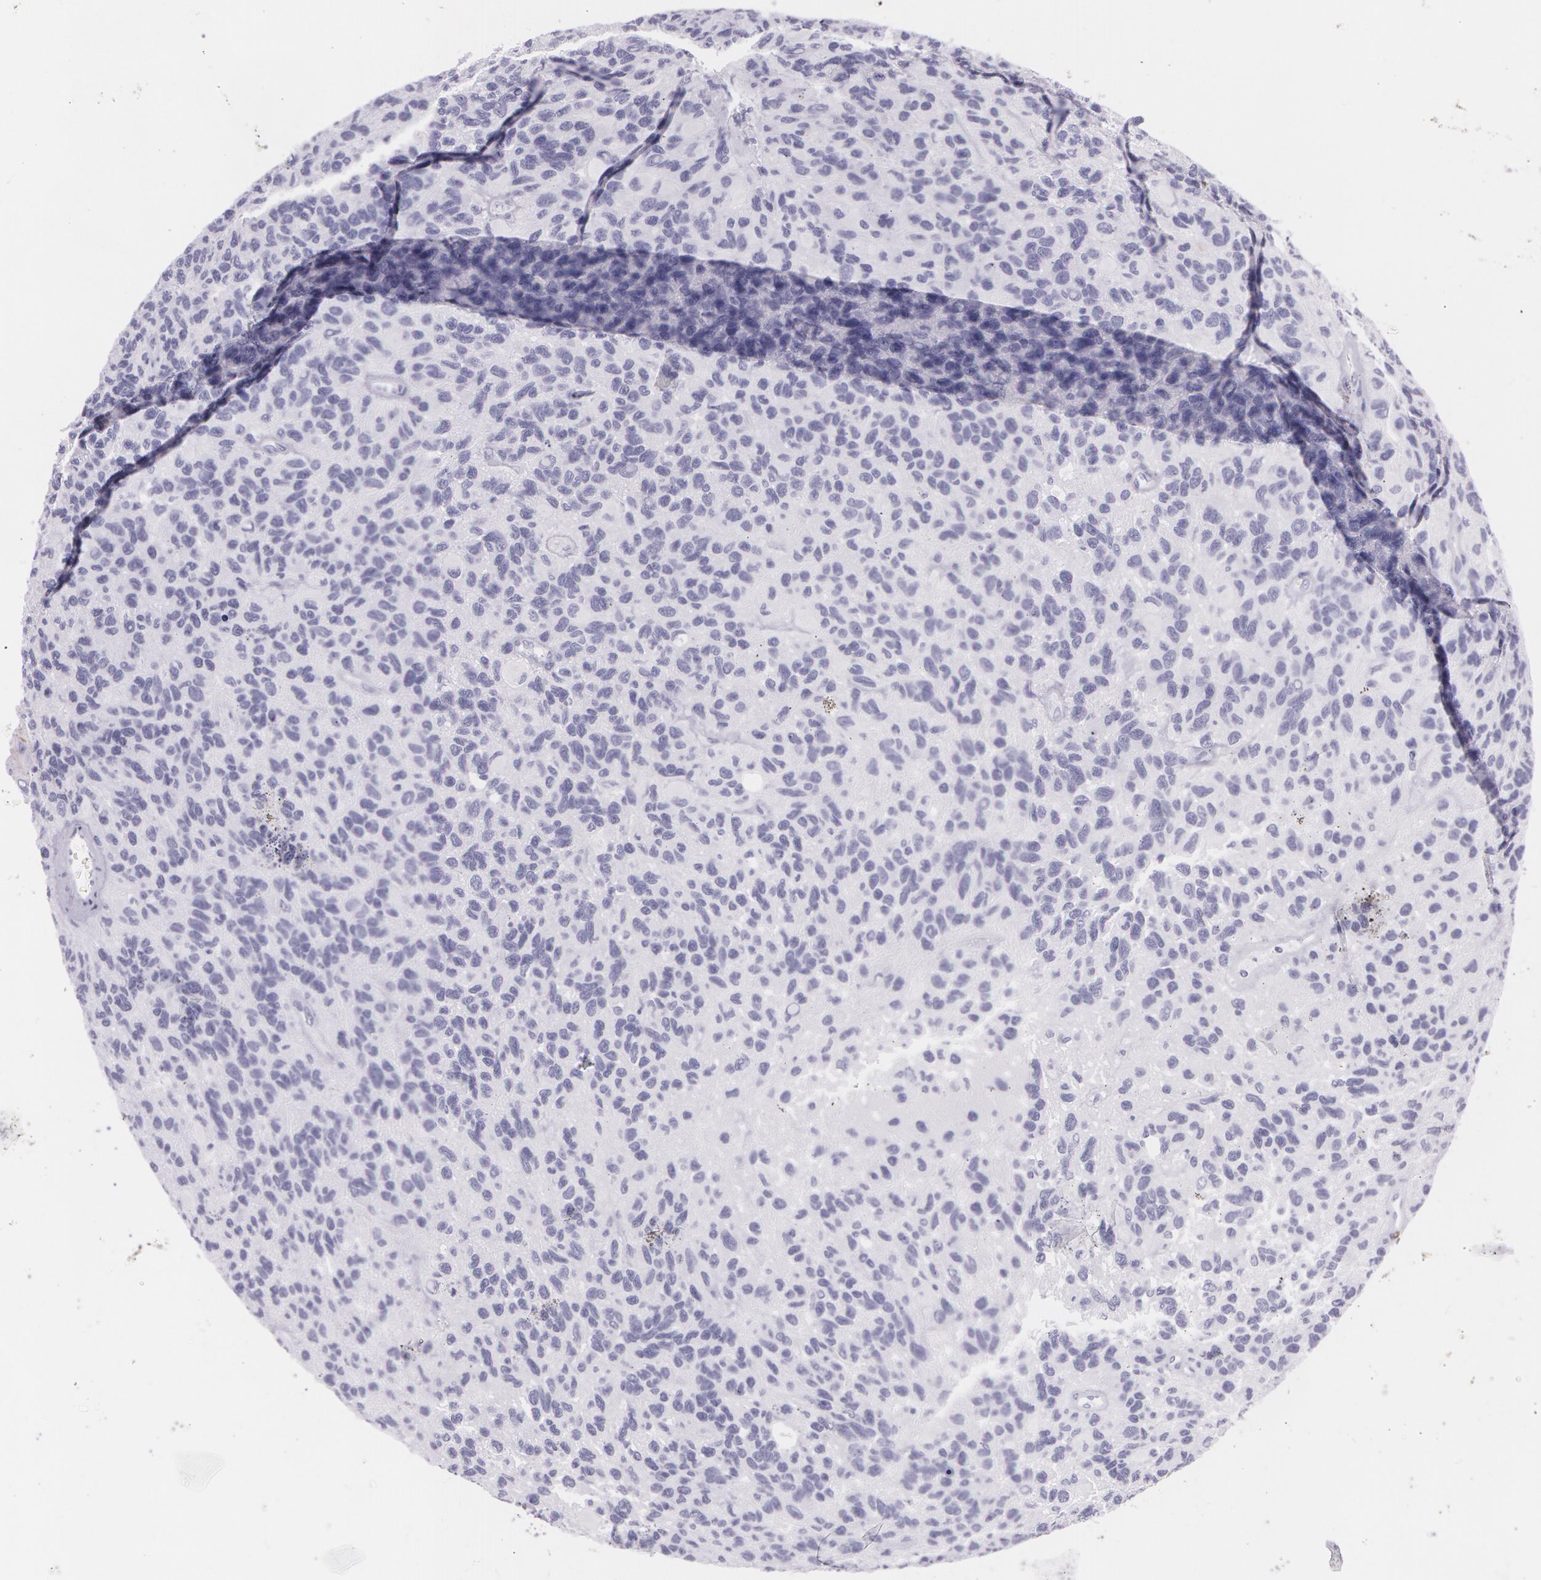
{"staining": {"intensity": "negative", "quantity": "none", "location": "none"}, "tissue": "glioma", "cell_type": "Tumor cells", "image_type": "cancer", "snomed": [{"axis": "morphology", "description": "Glioma, malignant, High grade"}, {"axis": "topography", "description": "Brain"}], "caption": "This is an immunohistochemistry histopathology image of glioma. There is no positivity in tumor cells.", "gene": "SNCG", "patient": {"sex": "male", "age": 77}}